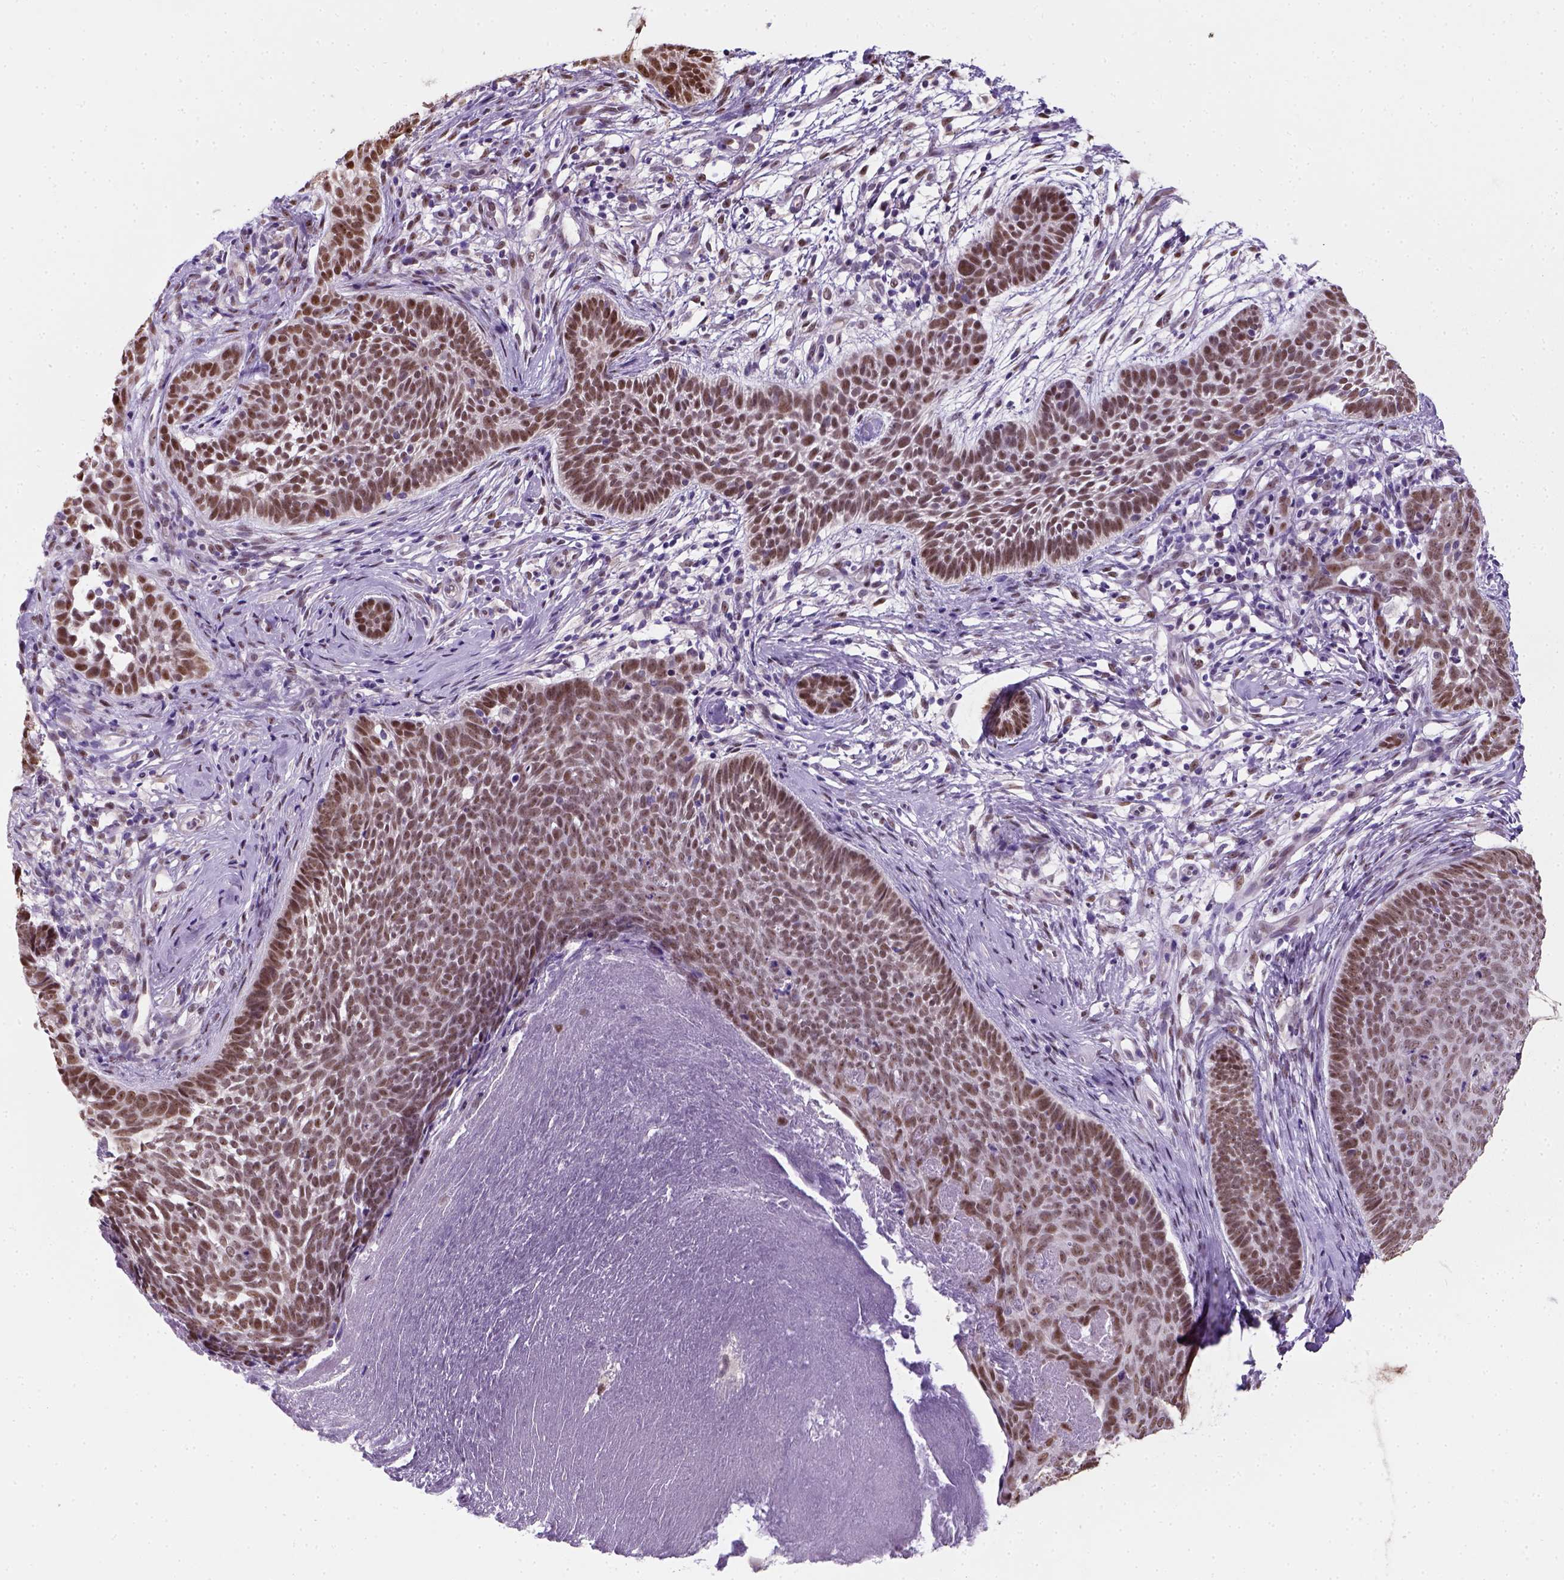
{"staining": {"intensity": "moderate", "quantity": ">75%", "location": "nuclear"}, "tissue": "skin cancer", "cell_type": "Tumor cells", "image_type": "cancer", "snomed": [{"axis": "morphology", "description": "Basal cell carcinoma"}, {"axis": "topography", "description": "Skin"}], "caption": "Skin basal cell carcinoma was stained to show a protein in brown. There is medium levels of moderate nuclear positivity in about >75% of tumor cells.", "gene": "C1orf112", "patient": {"sex": "male", "age": 85}}